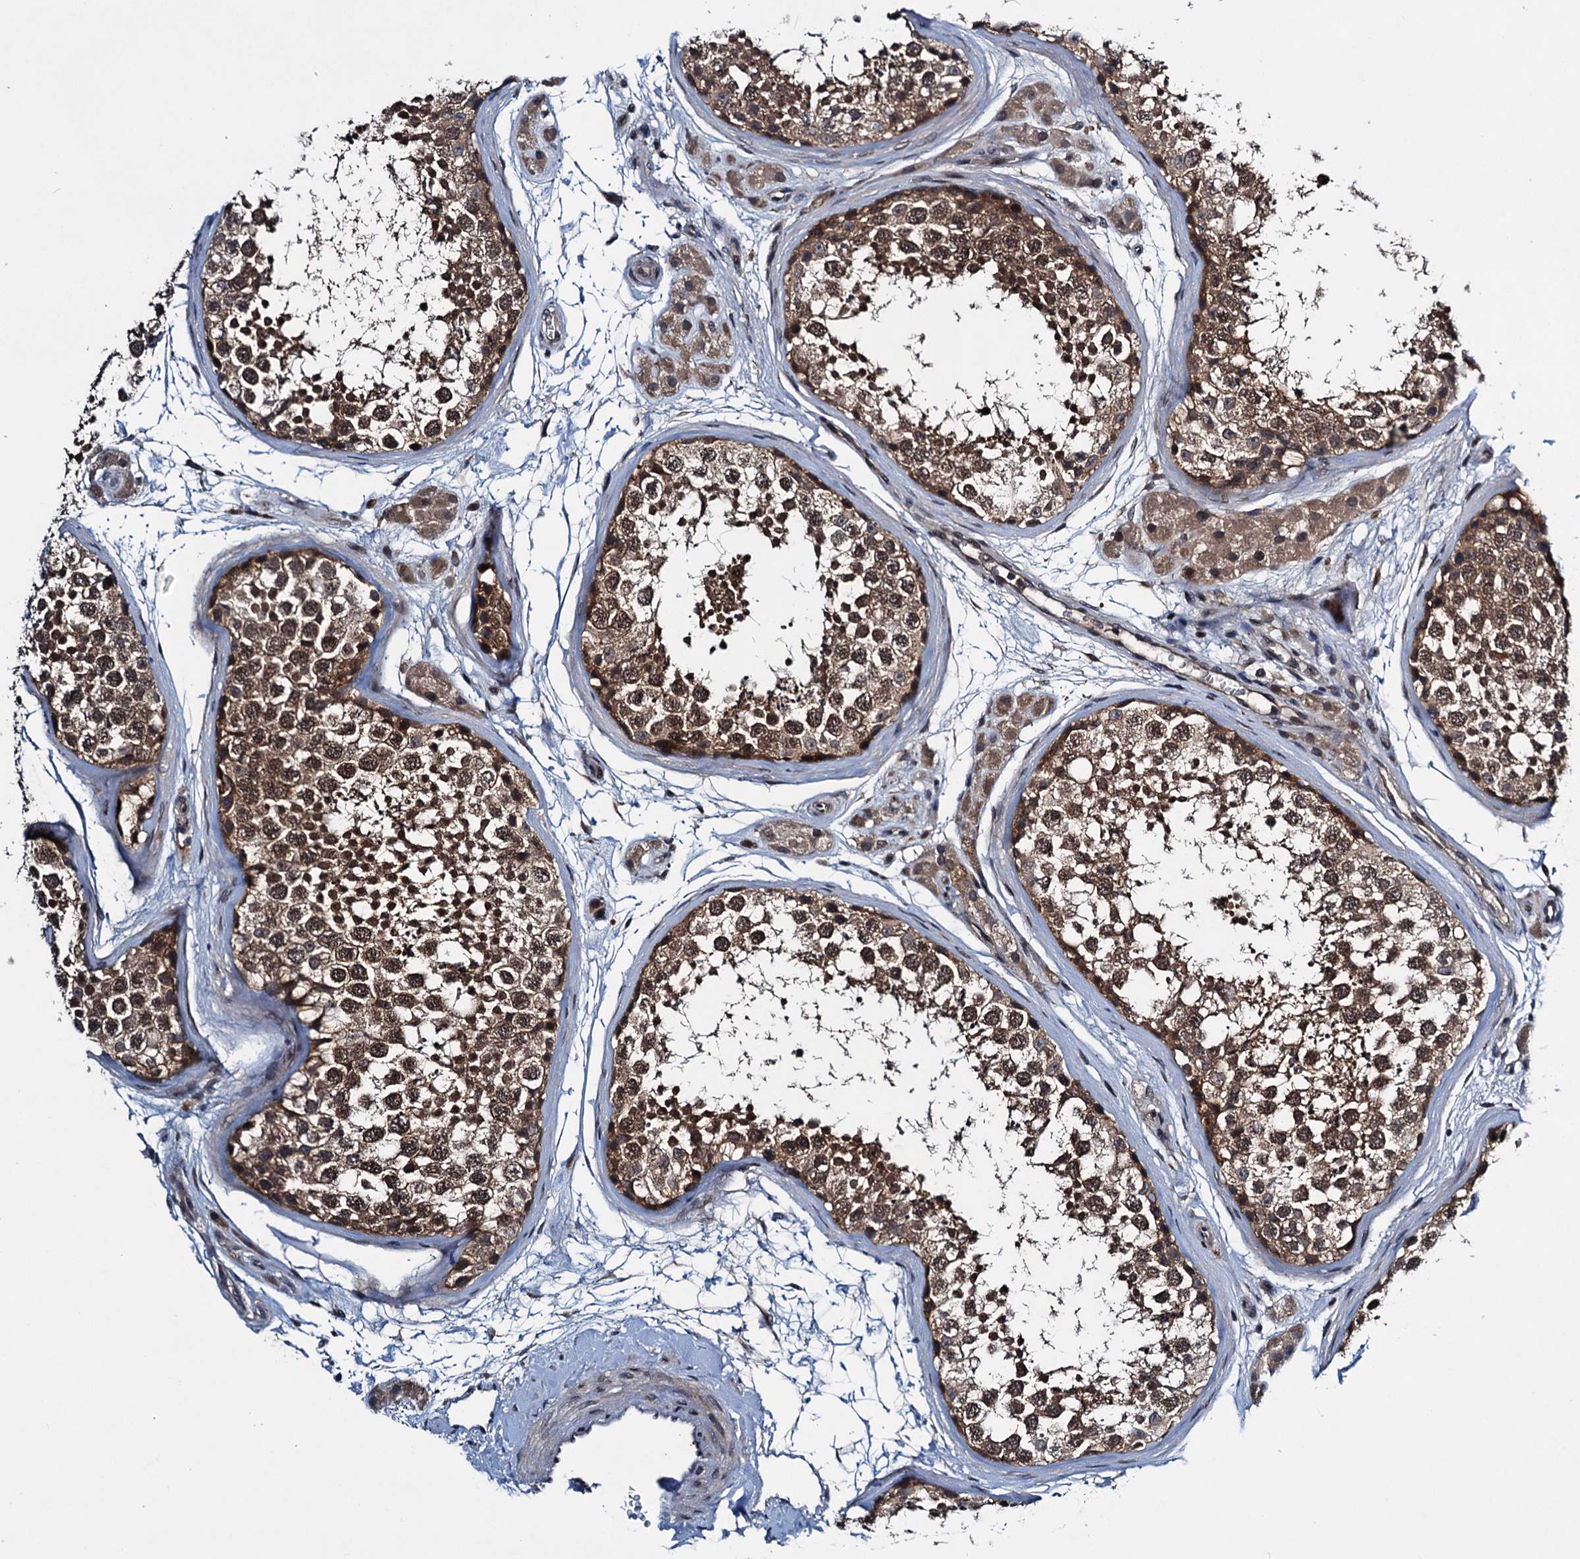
{"staining": {"intensity": "strong", "quantity": ">75%", "location": "cytoplasmic/membranous,nuclear"}, "tissue": "testis", "cell_type": "Cells in seminiferous ducts", "image_type": "normal", "snomed": [{"axis": "morphology", "description": "Normal tissue, NOS"}, {"axis": "topography", "description": "Testis"}], "caption": "Immunohistochemistry photomicrograph of unremarkable testis: human testis stained using IHC shows high levels of strong protein expression localized specifically in the cytoplasmic/membranous,nuclear of cells in seminiferous ducts, appearing as a cytoplasmic/membranous,nuclear brown color.", "gene": "RNF165", "patient": {"sex": "male", "age": 56}}